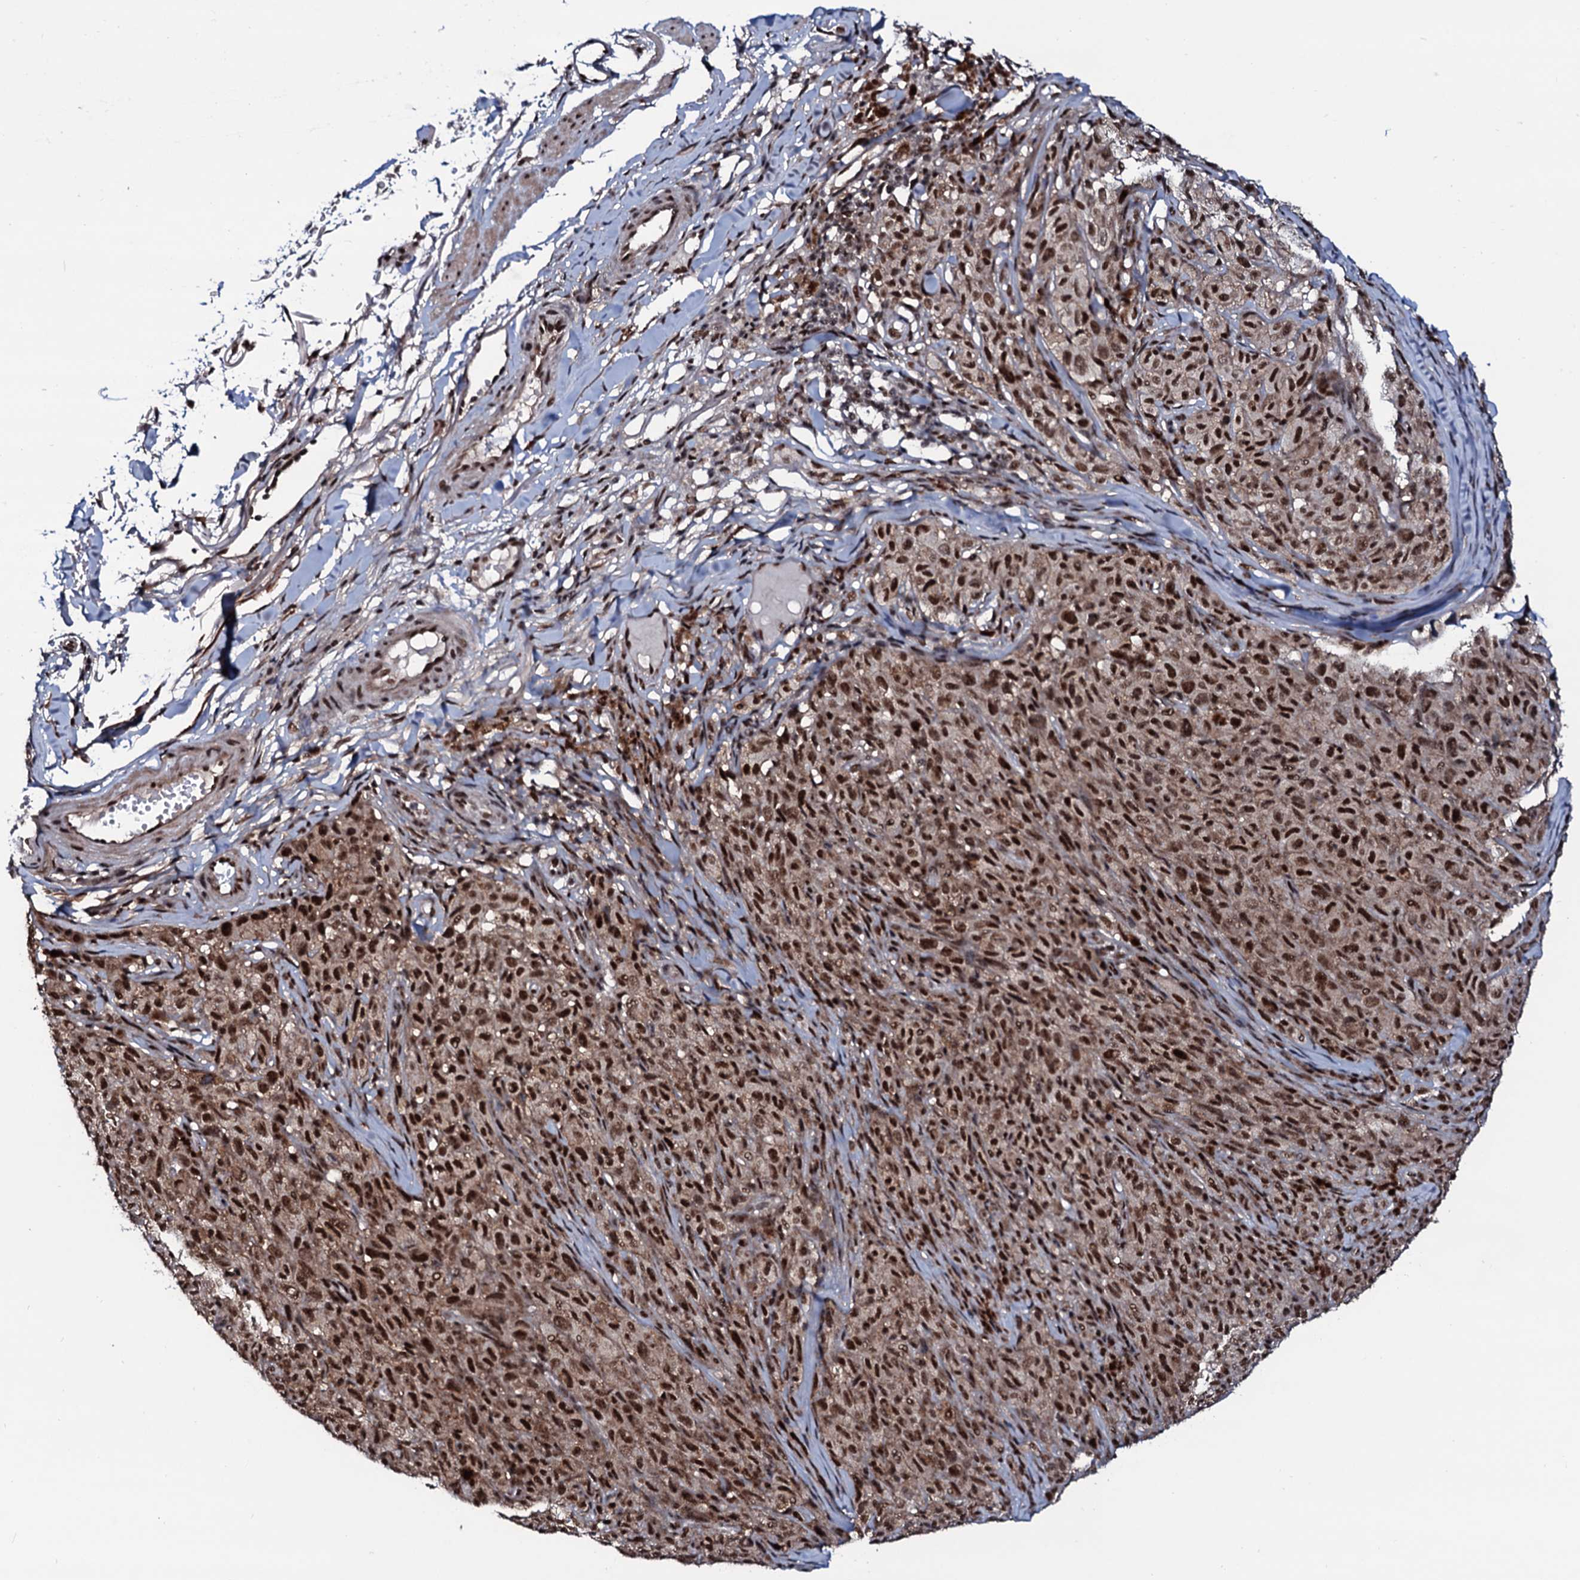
{"staining": {"intensity": "strong", "quantity": ">75%", "location": "nuclear"}, "tissue": "melanoma", "cell_type": "Tumor cells", "image_type": "cancer", "snomed": [{"axis": "morphology", "description": "Malignant melanoma, NOS"}, {"axis": "topography", "description": "Skin"}], "caption": "The histopathology image reveals staining of melanoma, revealing strong nuclear protein expression (brown color) within tumor cells. The staining was performed using DAB to visualize the protein expression in brown, while the nuclei were stained in blue with hematoxylin (Magnification: 20x).", "gene": "PRPF18", "patient": {"sex": "female", "age": 82}}